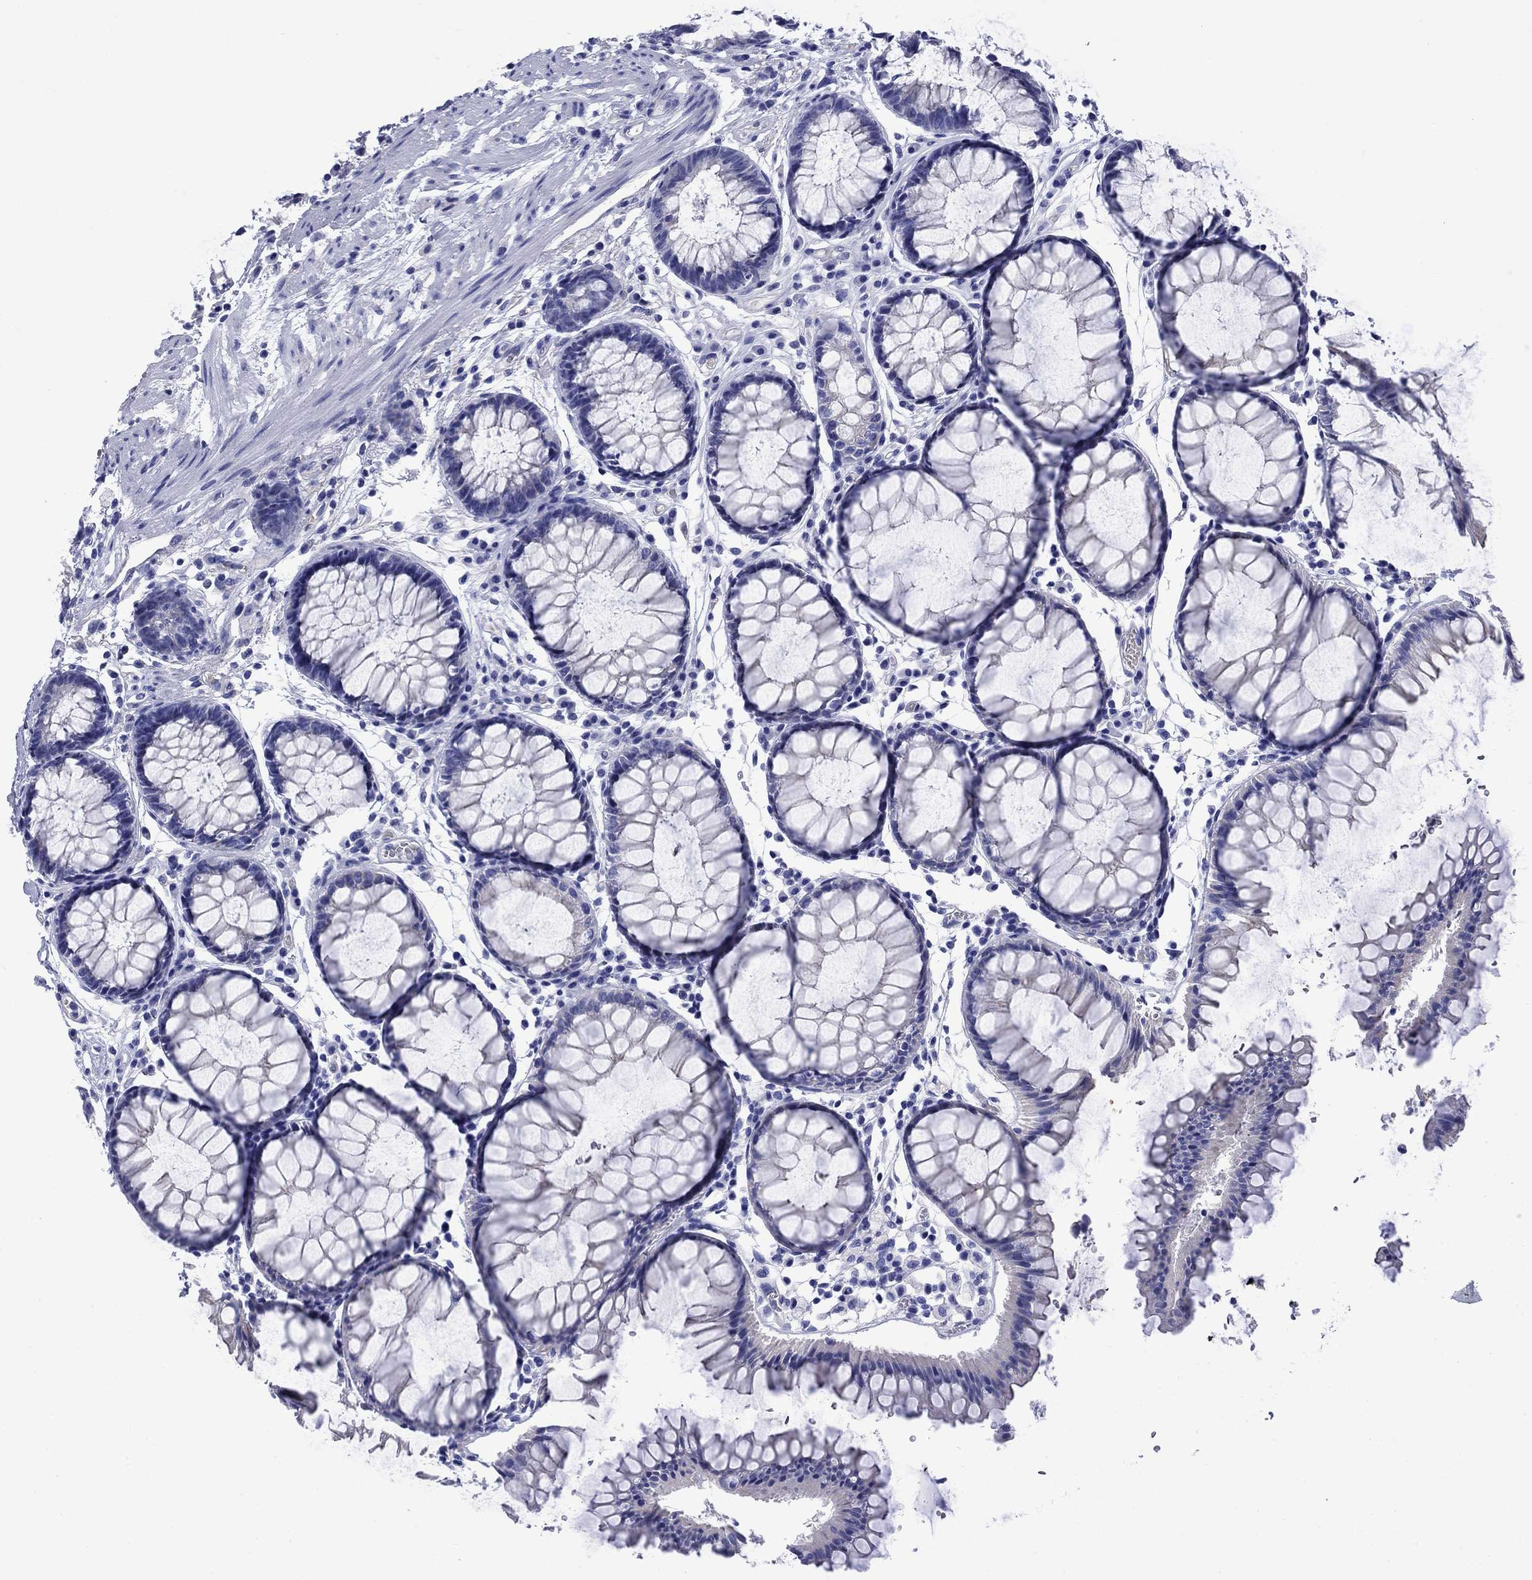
{"staining": {"intensity": "negative", "quantity": "none", "location": "none"}, "tissue": "rectum", "cell_type": "Glandular cells", "image_type": "normal", "snomed": [{"axis": "morphology", "description": "Normal tissue, NOS"}, {"axis": "topography", "description": "Rectum"}], "caption": "This is an immunohistochemistry histopathology image of benign human rectum. There is no staining in glandular cells.", "gene": "SLC1A2", "patient": {"sex": "female", "age": 68}}